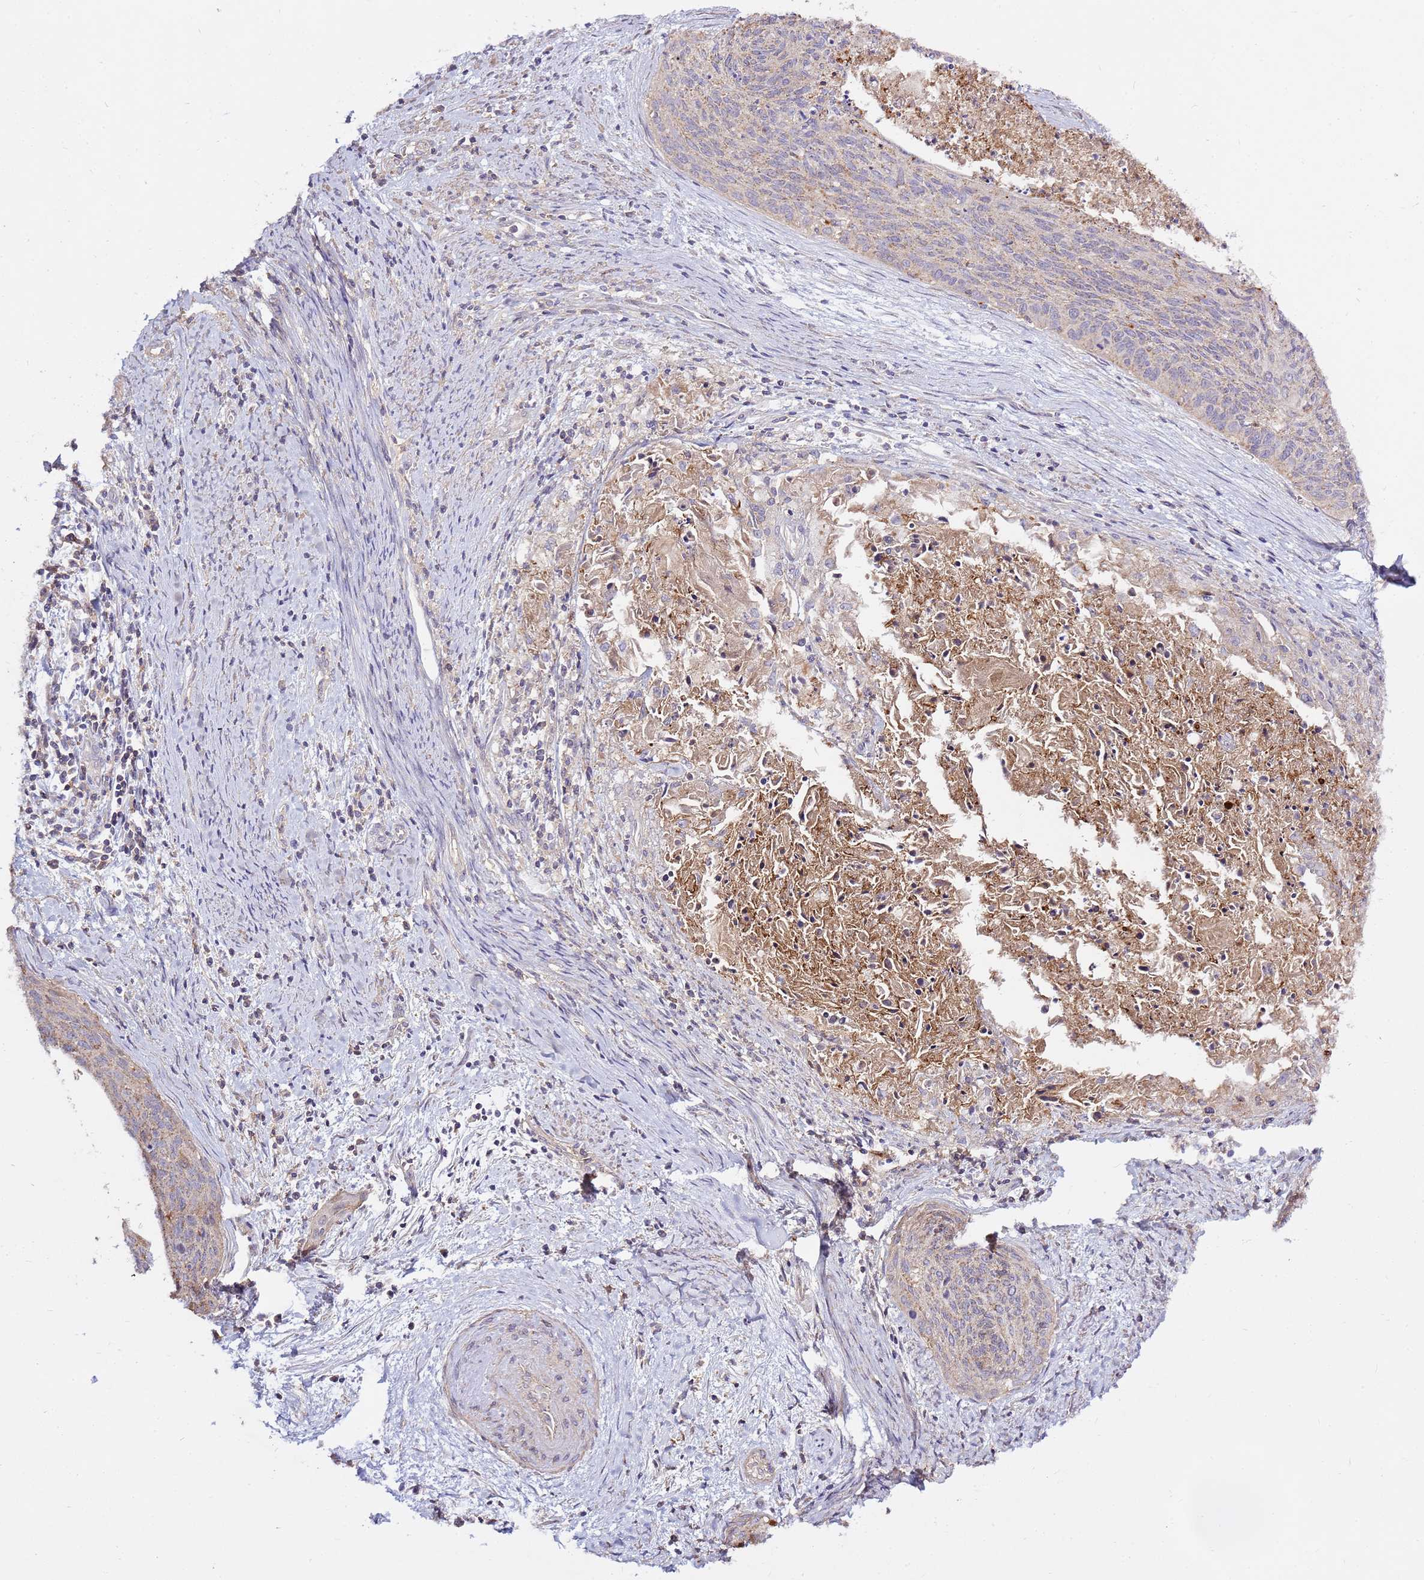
{"staining": {"intensity": "weak", "quantity": "<25%", "location": "cytoplasmic/membranous"}, "tissue": "cervical cancer", "cell_type": "Tumor cells", "image_type": "cancer", "snomed": [{"axis": "morphology", "description": "Squamous cell carcinoma, NOS"}, {"axis": "topography", "description": "Cervix"}], "caption": "Protein analysis of cervical cancer (squamous cell carcinoma) displays no significant positivity in tumor cells. (Immunohistochemistry (ihc), brightfield microscopy, high magnification).", "gene": "EVA1B", "patient": {"sex": "female", "age": 55}}